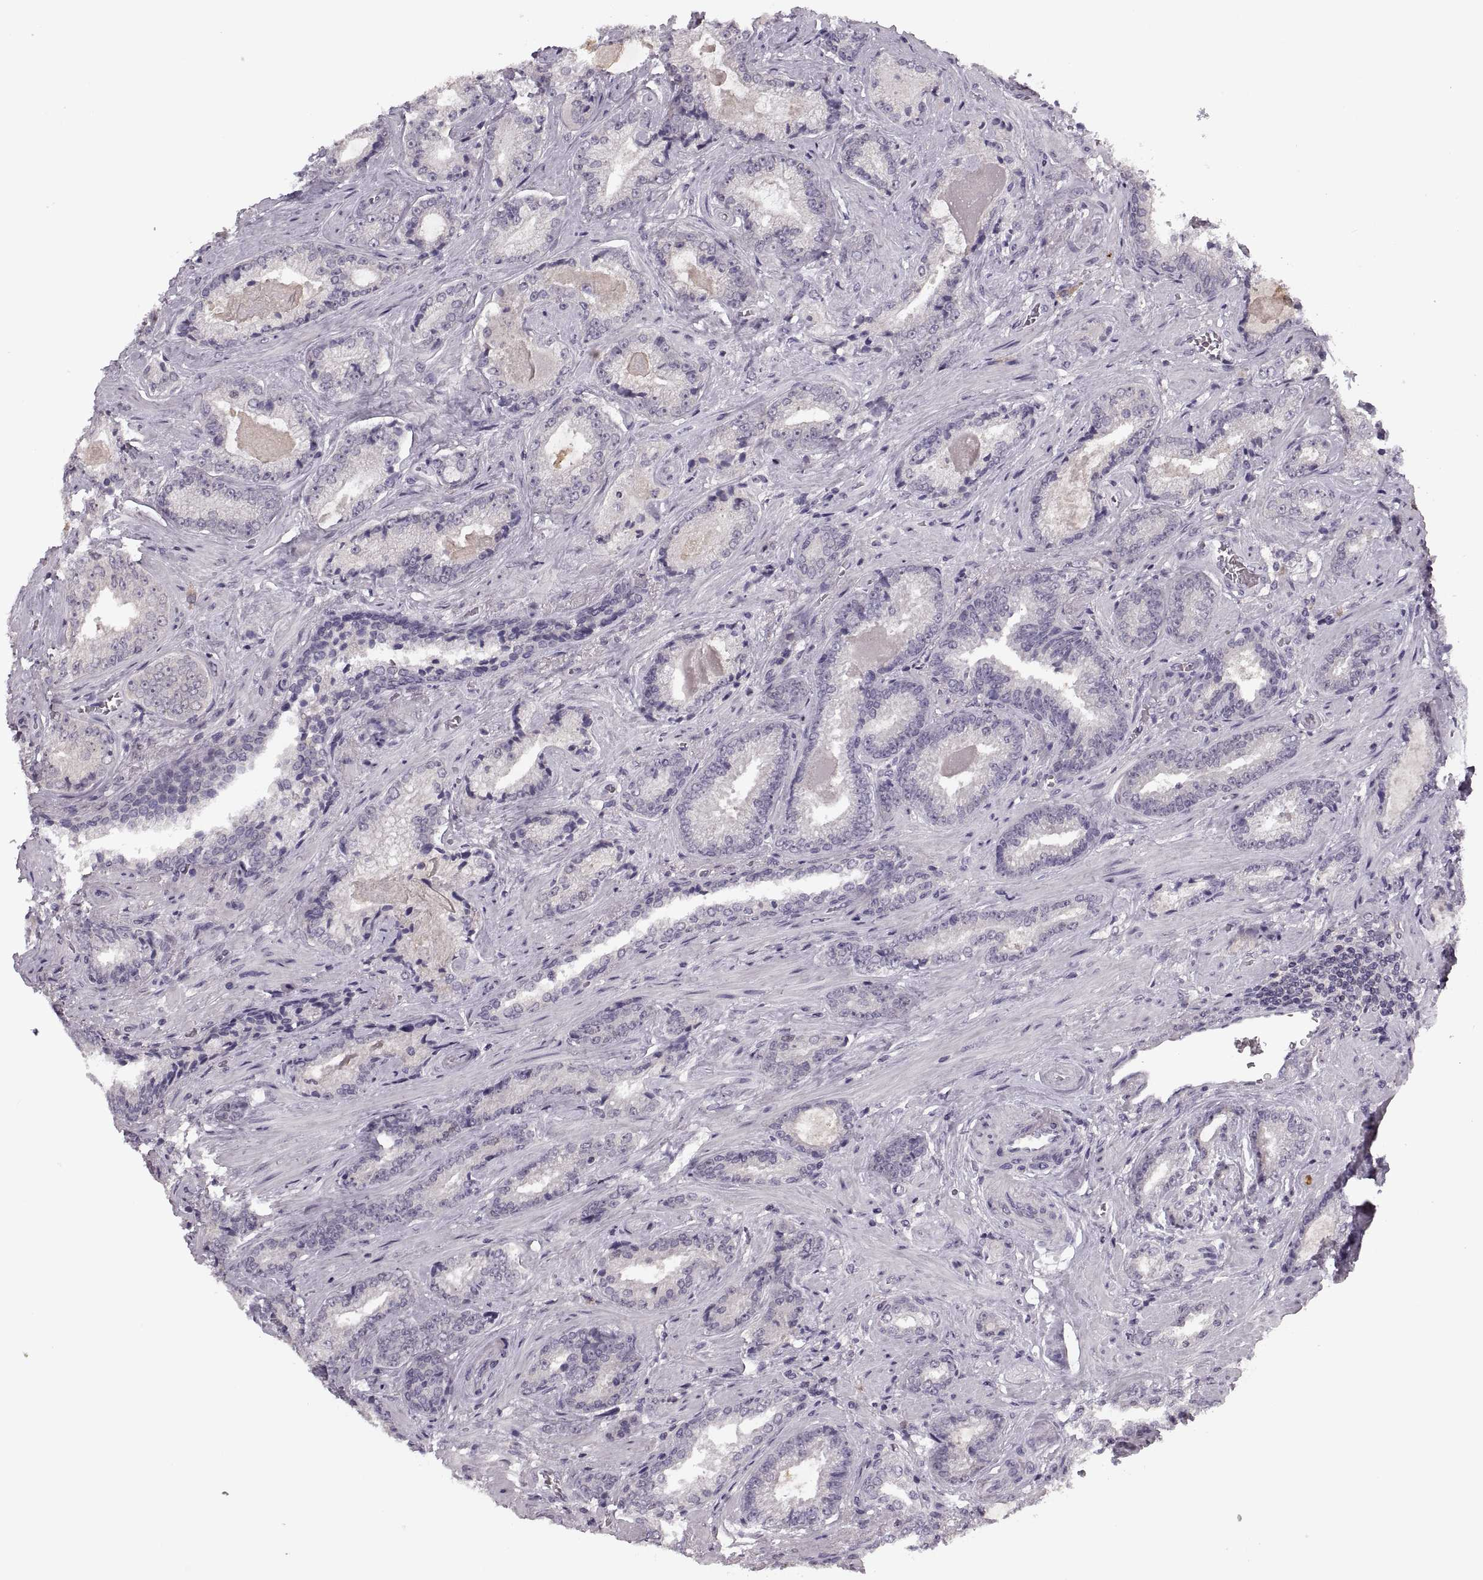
{"staining": {"intensity": "negative", "quantity": "none", "location": "none"}, "tissue": "prostate cancer", "cell_type": "Tumor cells", "image_type": "cancer", "snomed": [{"axis": "morphology", "description": "Adenocarcinoma, Low grade"}, {"axis": "topography", "description": "Prostate"}], "caption": "Protein analysis of prostate cancer (adenocarcinoma (low-grade)) exhibits no significant staining in tumor cells.", "gene": "CACNA1F", "patient": {"sex": "male", "age": 61}}